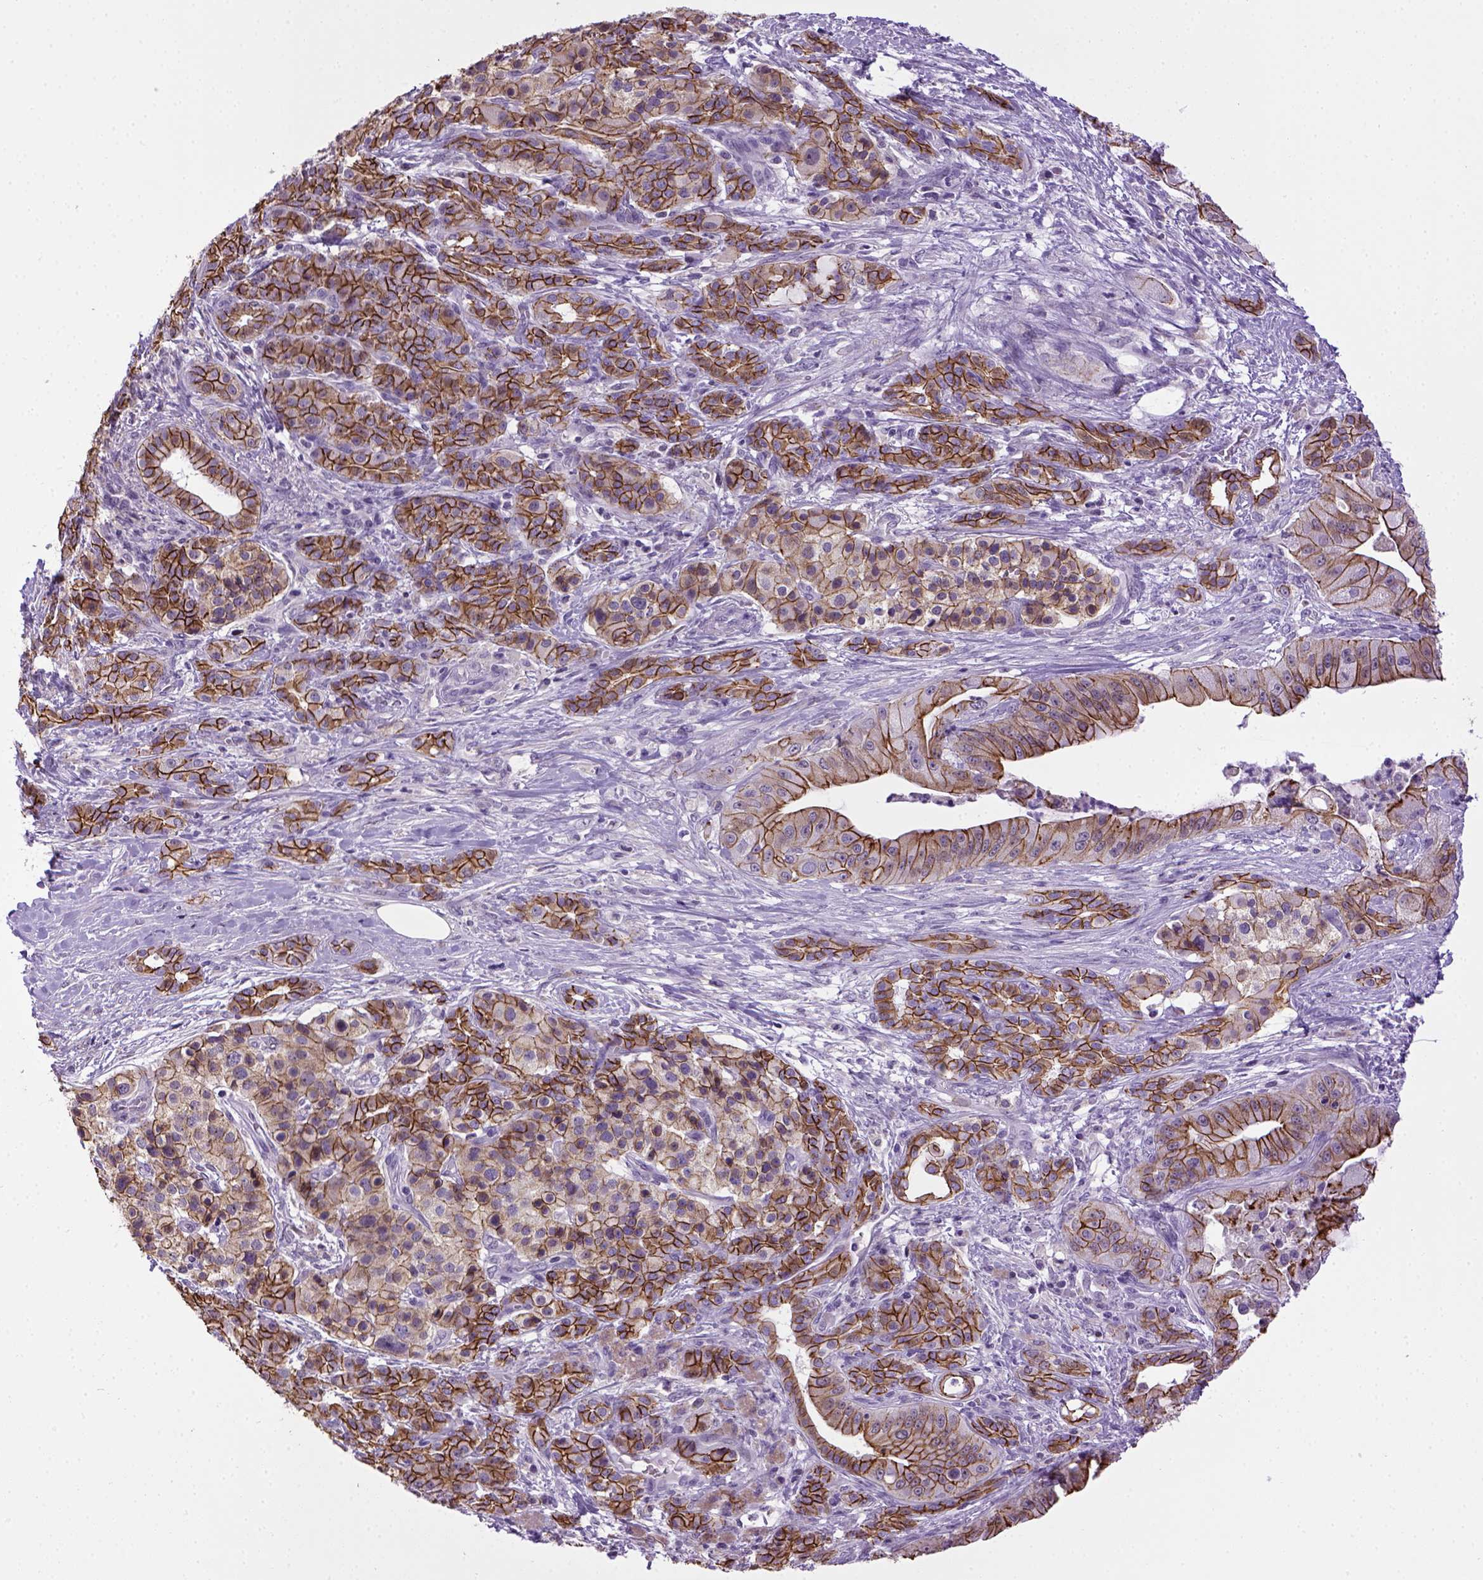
{"staining": {"intensity": "strong", "quantity": ">75%", "location": "cytoplasmic/membranous"}, "tissue": "pancreatic cancer", "cell_type": "Tumor cells", "image_type": "cancer", "snomed": [{"axis": "morphology", "description": "Normal tissue, NOS"}, {"axis": "morphology", "description": "Inflammation, NOS"}, {"axis": "morphology", "description": "Adenocarcinoma, NOS"}, {"axis": "topography", "description": "Pancreas"}], "caption": "This histopathology image shows IHC staining of pancreatic cancer (adenocarcinoma), with high strong cytoplasmic/membranous staining in approximately >75% of tumor cells.", "gene": "CDH1", "patient": {"sex": "male", "age": 57}}